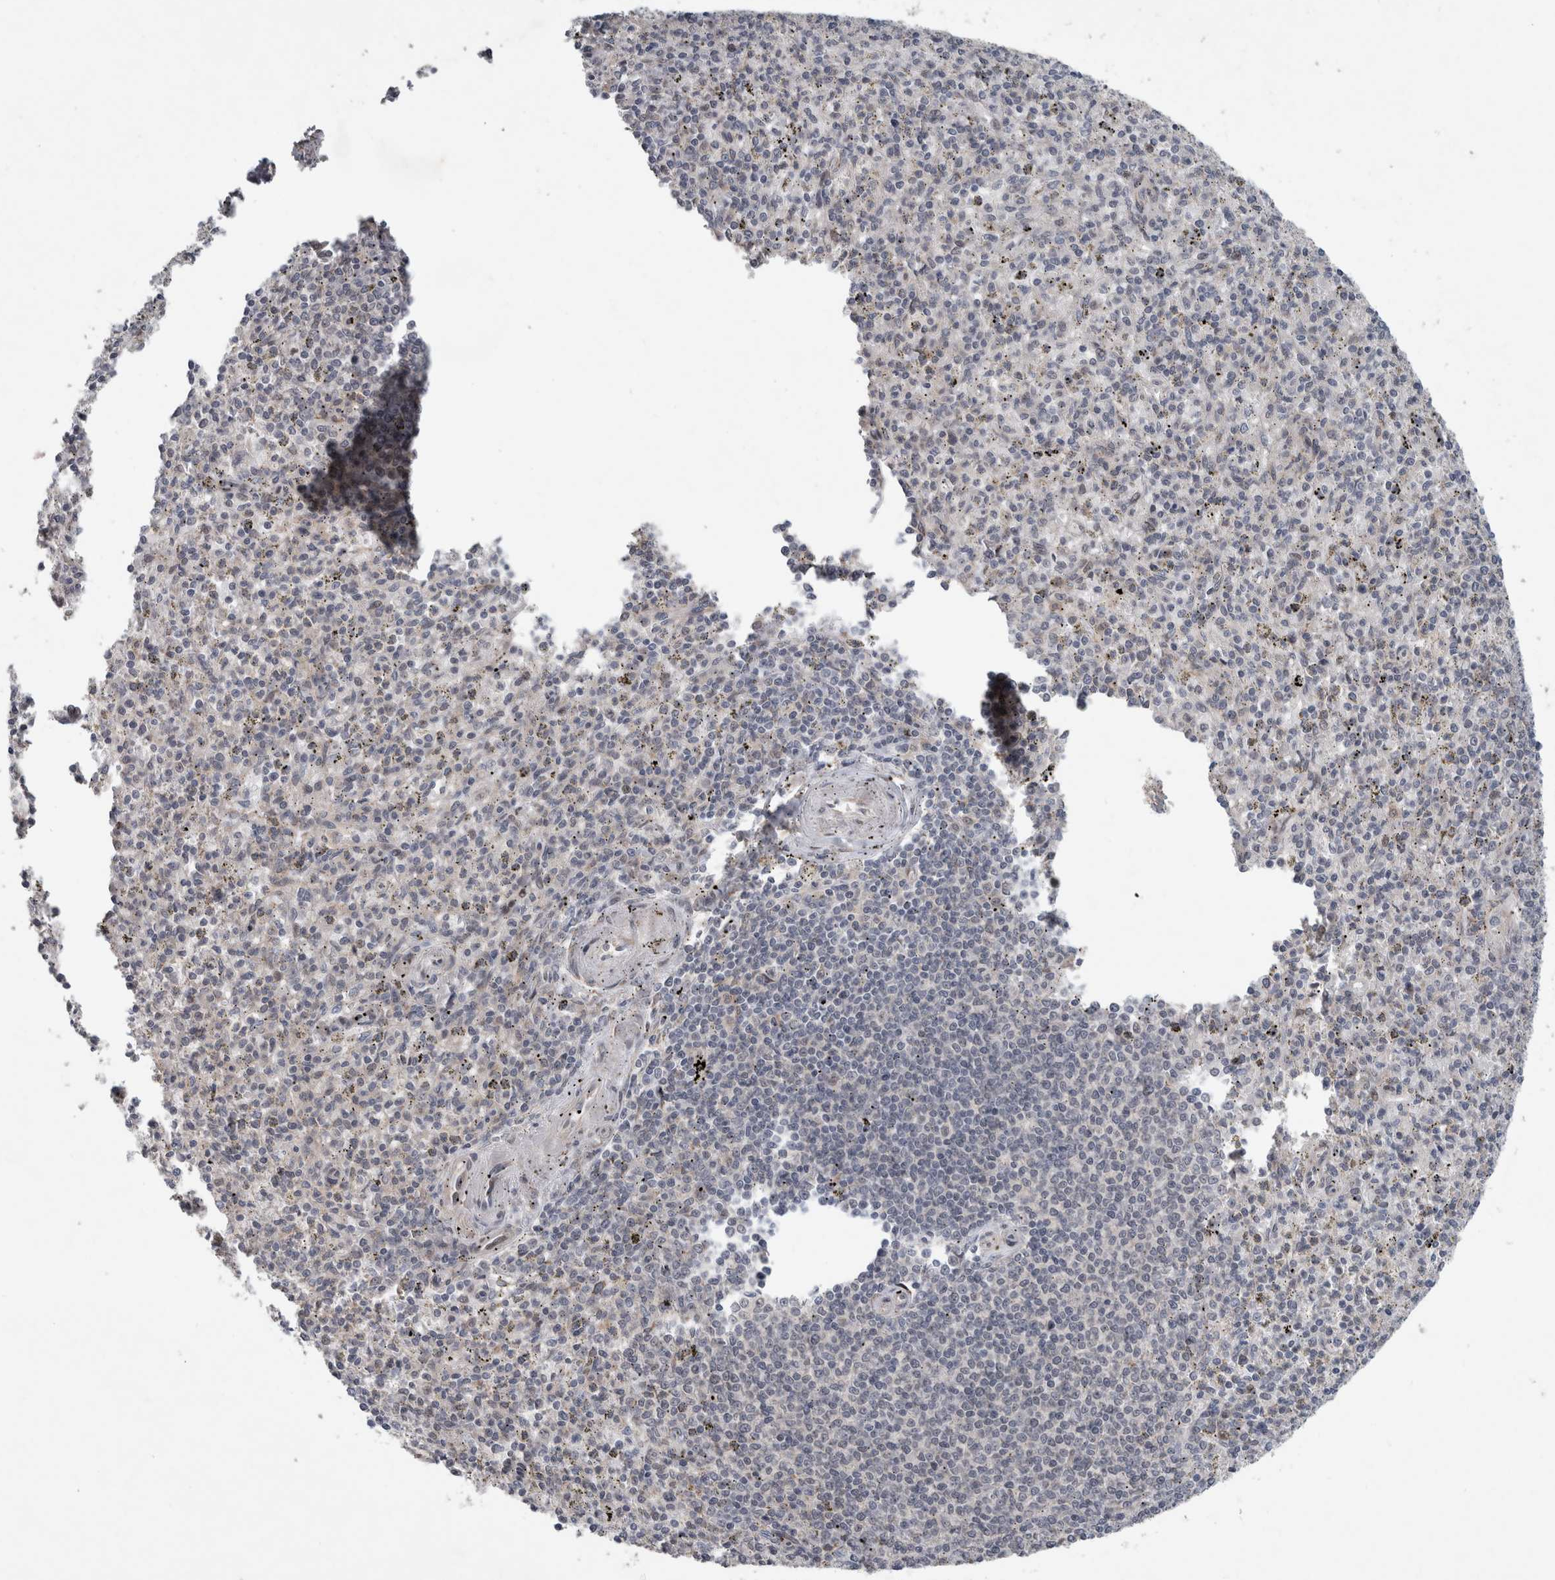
{"staining": {"intensity": "negative", "quantity": "none", "location": "none"}, "tissue": "spleen", "cell_type": "Cells in red pulp", "image_type": "normal", "snomed": [{"axis": "morphology", "description": "Normal tissue, NOS"}, {"axis": "topography", "description": "Spleen"}], "caption": "Human spleen stained for a protein using immunohistochemistry demonstrates no expression in cells in red pulp.", "gene": "GIMAP6", "patient": {"sex": "male", "age": 72}}